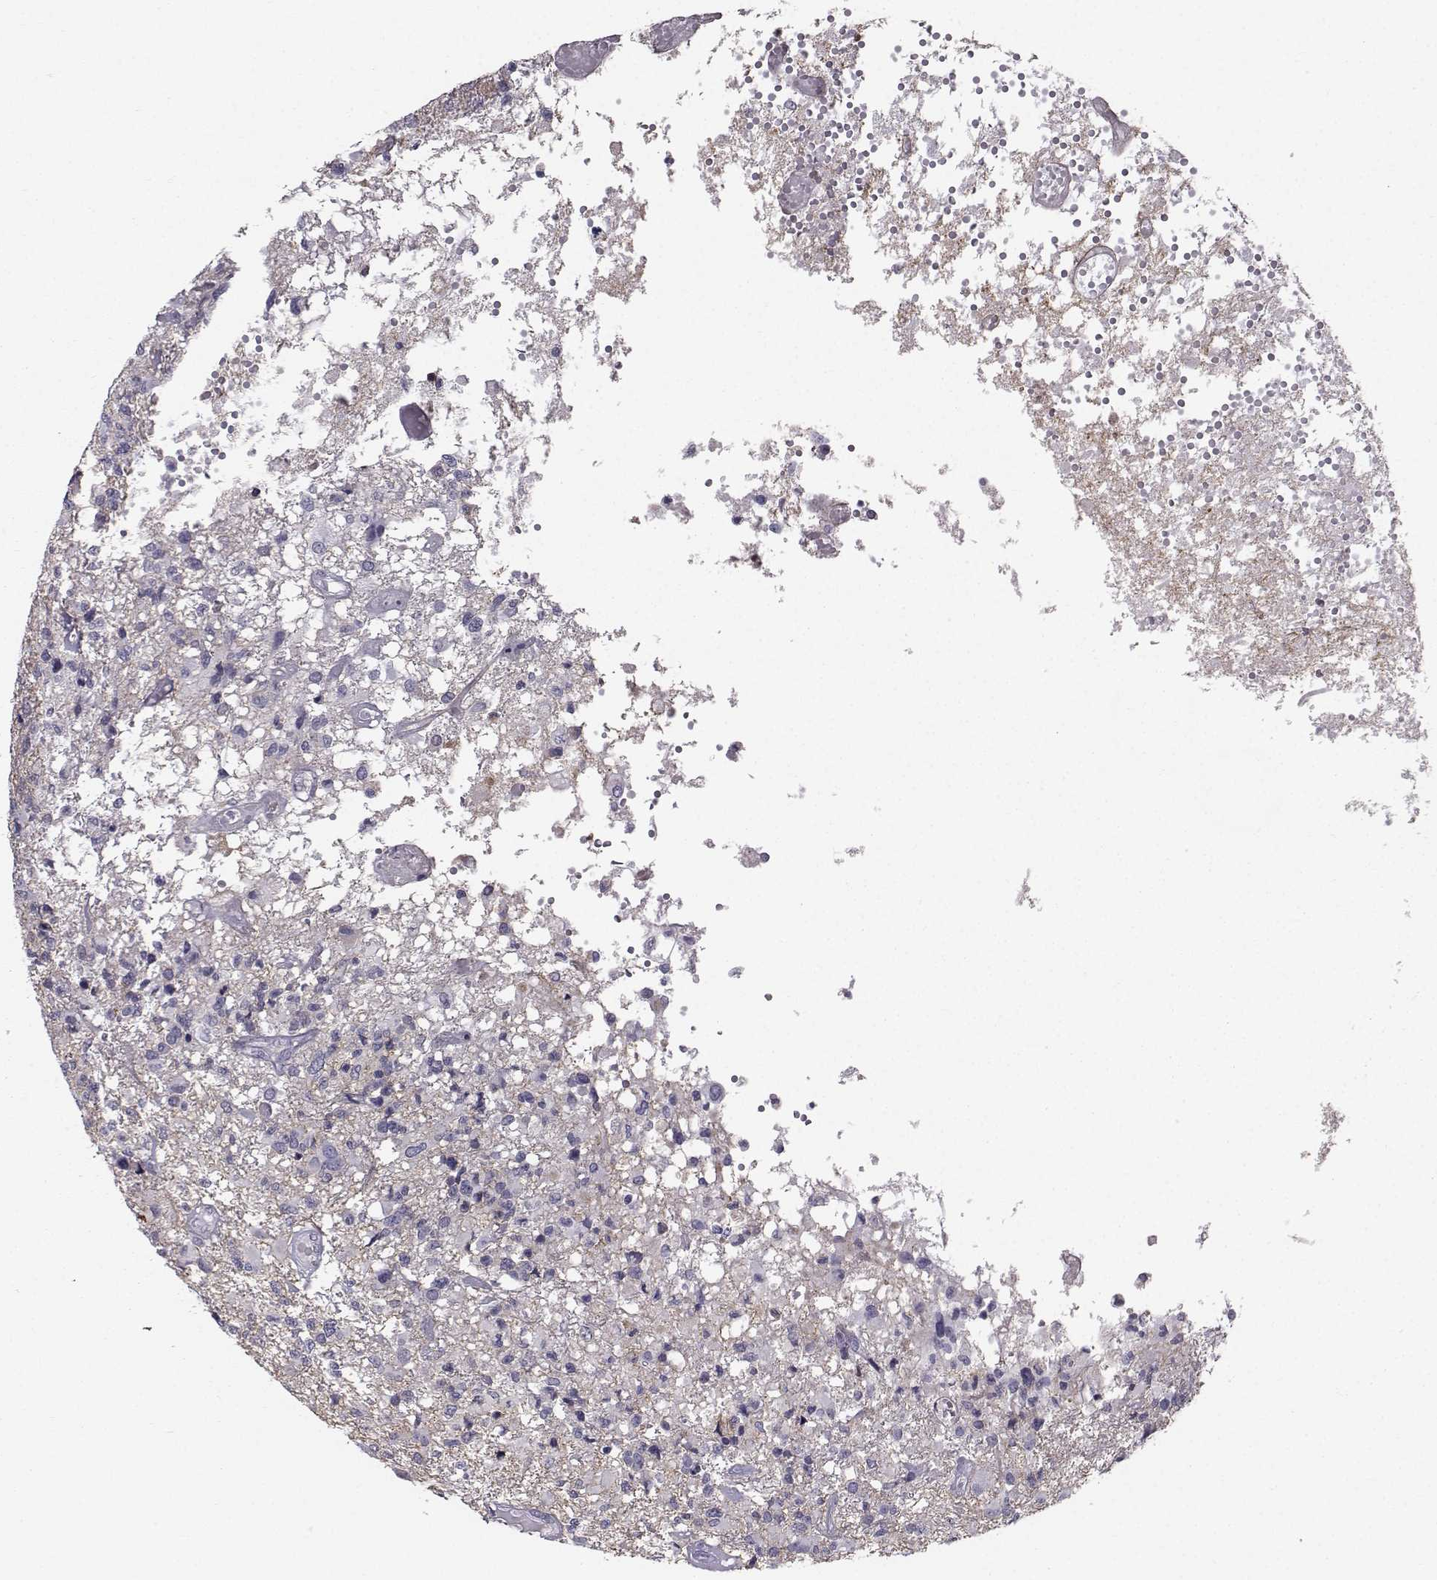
{"staining": {"intensity": "negative", "quantity": "none", "location": "none"}, "tissue": "glioma", "cell_type": "Tumor cells", "image_type": "cancer", "snomed": [{"axis": "morphology", "description": "Glioma, malignant, High grade"}, {"axis": "topography", "description": "Brain"}], "caption": "IHC micrograph of neoplastic tissue: human glioma stained with DAB (3,3'-diaminobenzidine) reveals no significant protein expression in tumor cells. Nuclei are stained in blue.", "gene": "SPDYE4", "patient": {"sex": "female", "age": 63}}